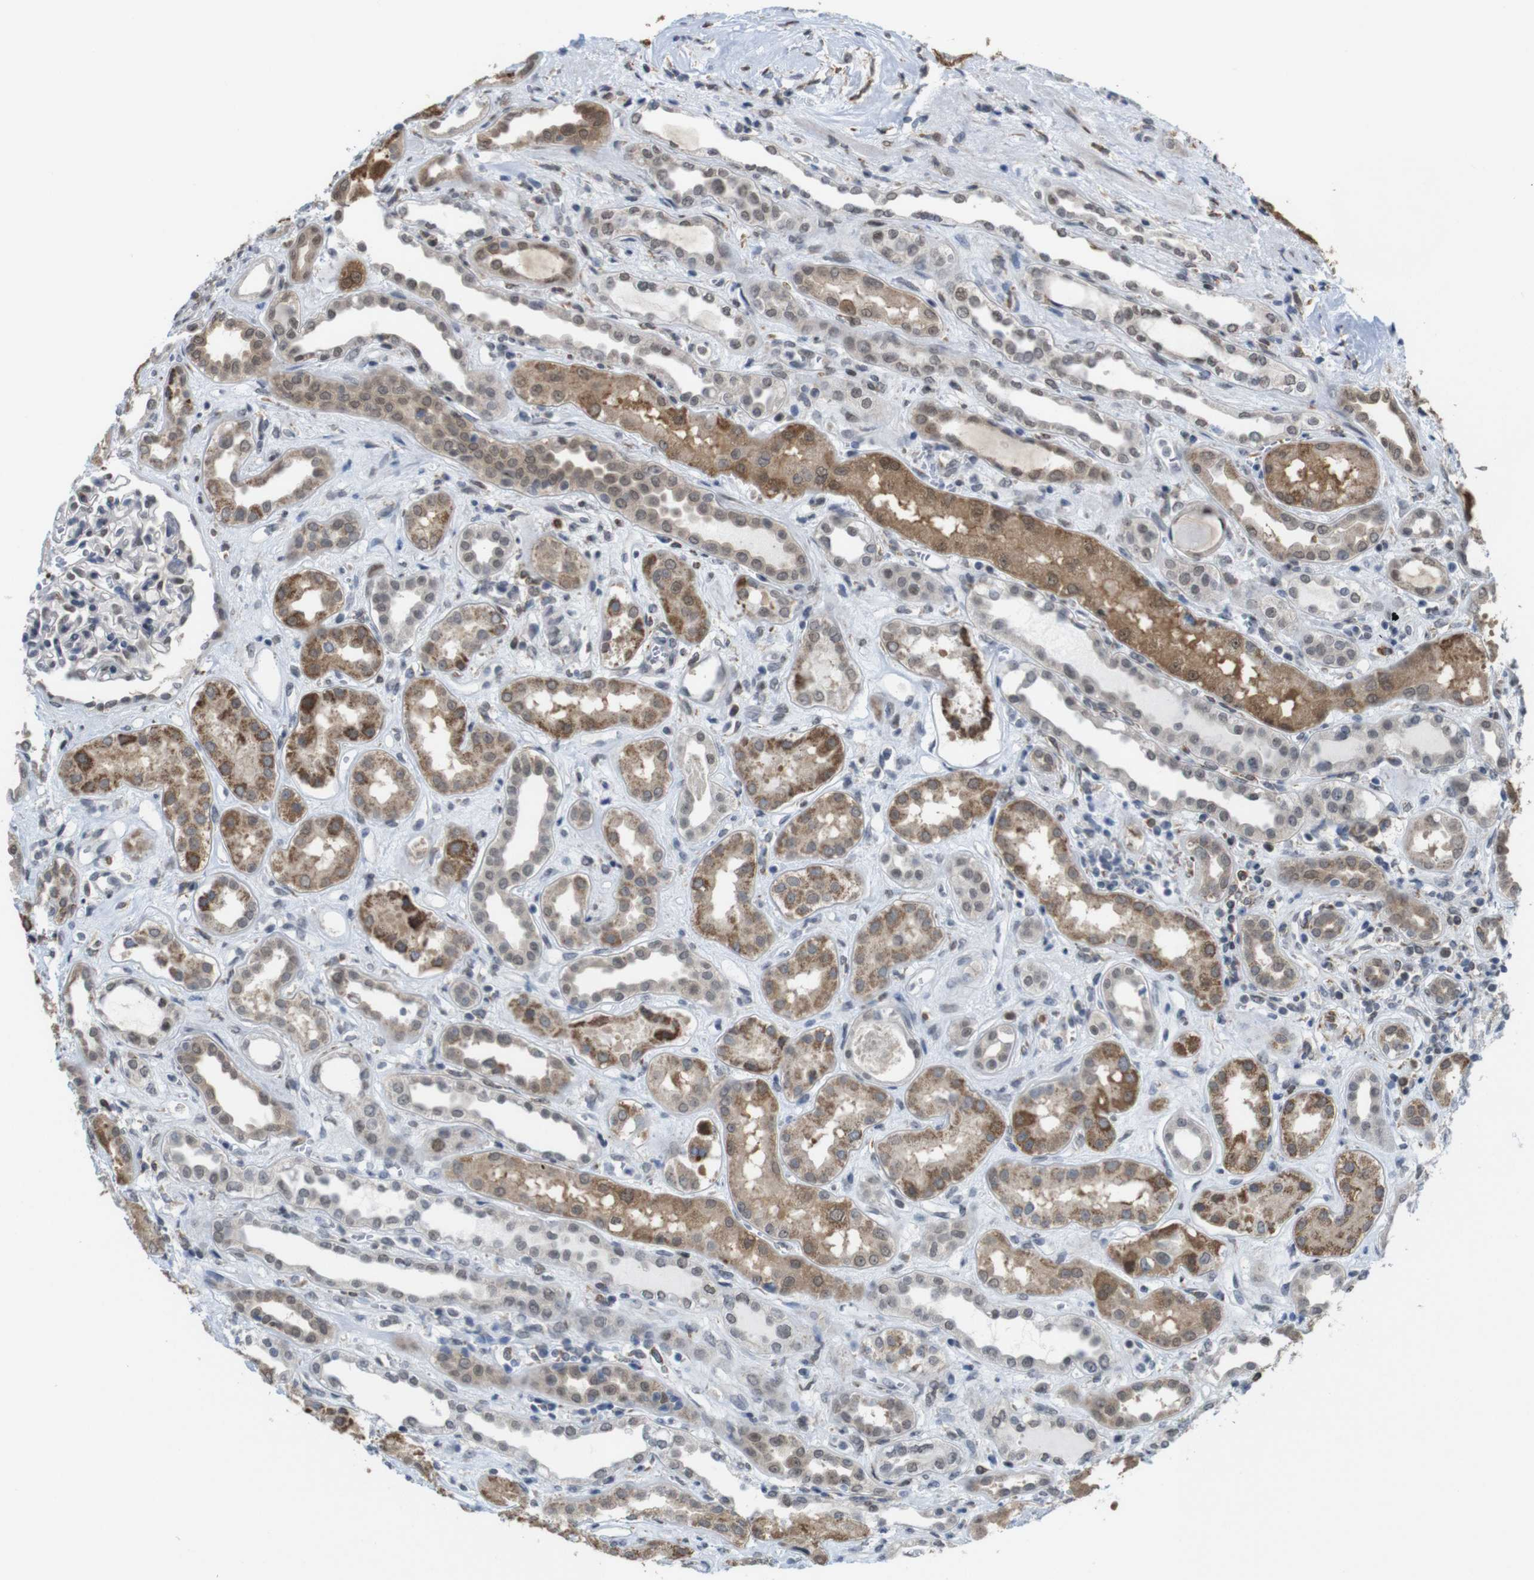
{"staining": {"intensity": "moderate", "quantity": "<25%", "location": "nuclear"}, "tissue": "kidney", "cell_type": "Cells in glomeruli", "image_type": "normal", "snomed": [{"axis": "morphology", "description": "Normal tissue, NOS"}, {"axis": "topography", "description": "Kidney"}], "caption": "A brown stain shows moderate nuclear positivity of a protein in cells in glomeruli of normal human kidney. (DAB (3,3'-diaminobenzidine) = brown stain, brightfield microscopy at high magnification).", "gene": "PNMA8A", "patient": {"sex": "male", "age": 59}}